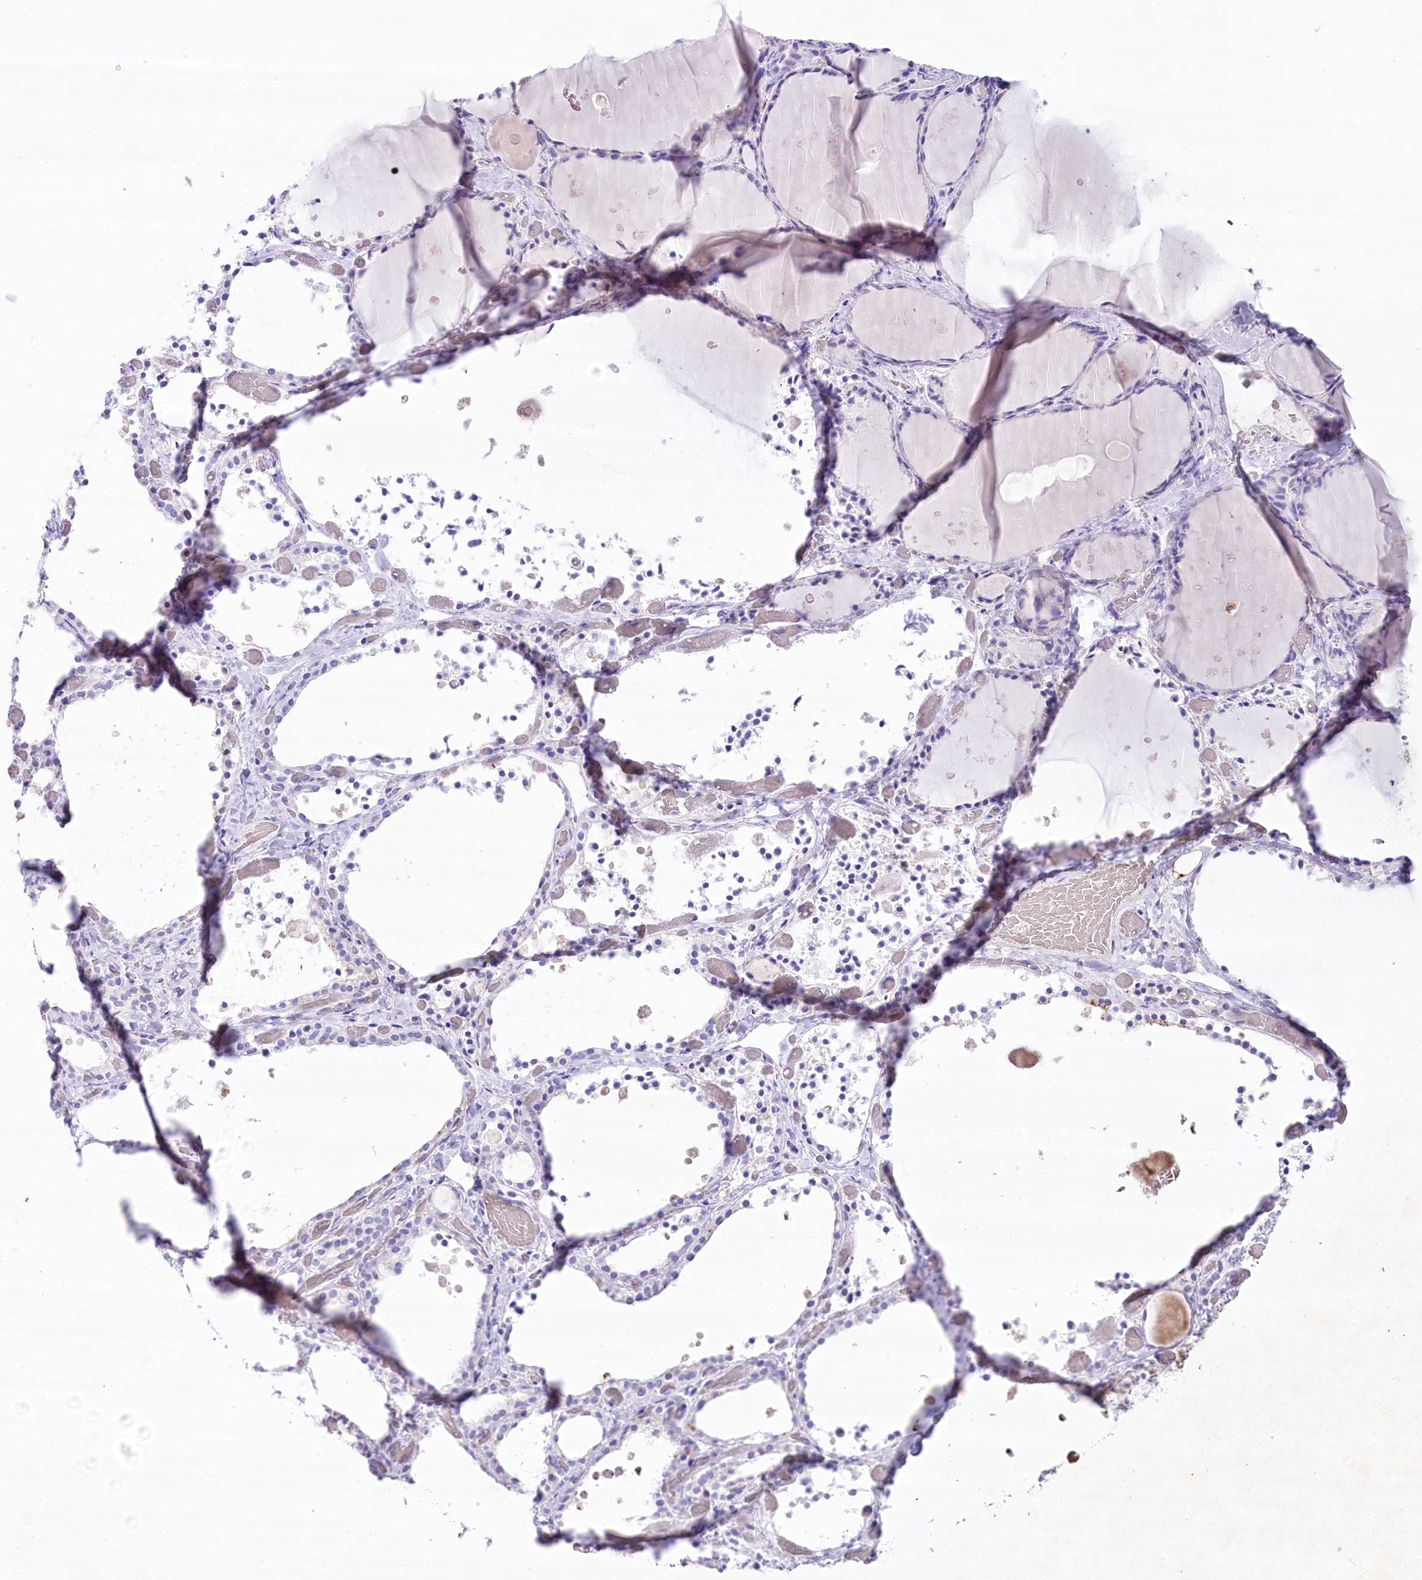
{"staining": {"intensity": "negative", "quantity": "none", "location": "none"}, "tissue": "thyroid gland", "cell_type": "Glandular cells", "image_type": "normal", "snomed": [{"axis": "morphology", "description": "Normal tissue, NOS"}, {"axis": "topography", "description": "Thyroid gland"}], "caption": "DAB immunohistochemical staining of unremarkable human thyroid gland shows no significant staining in glandular cells. The staining is performed using DAB brown chromogen with nuclei counter-stained in using hematoxylin.", "gene": "MYOZ1", "patient": {"sex": "female", "age": 44}}